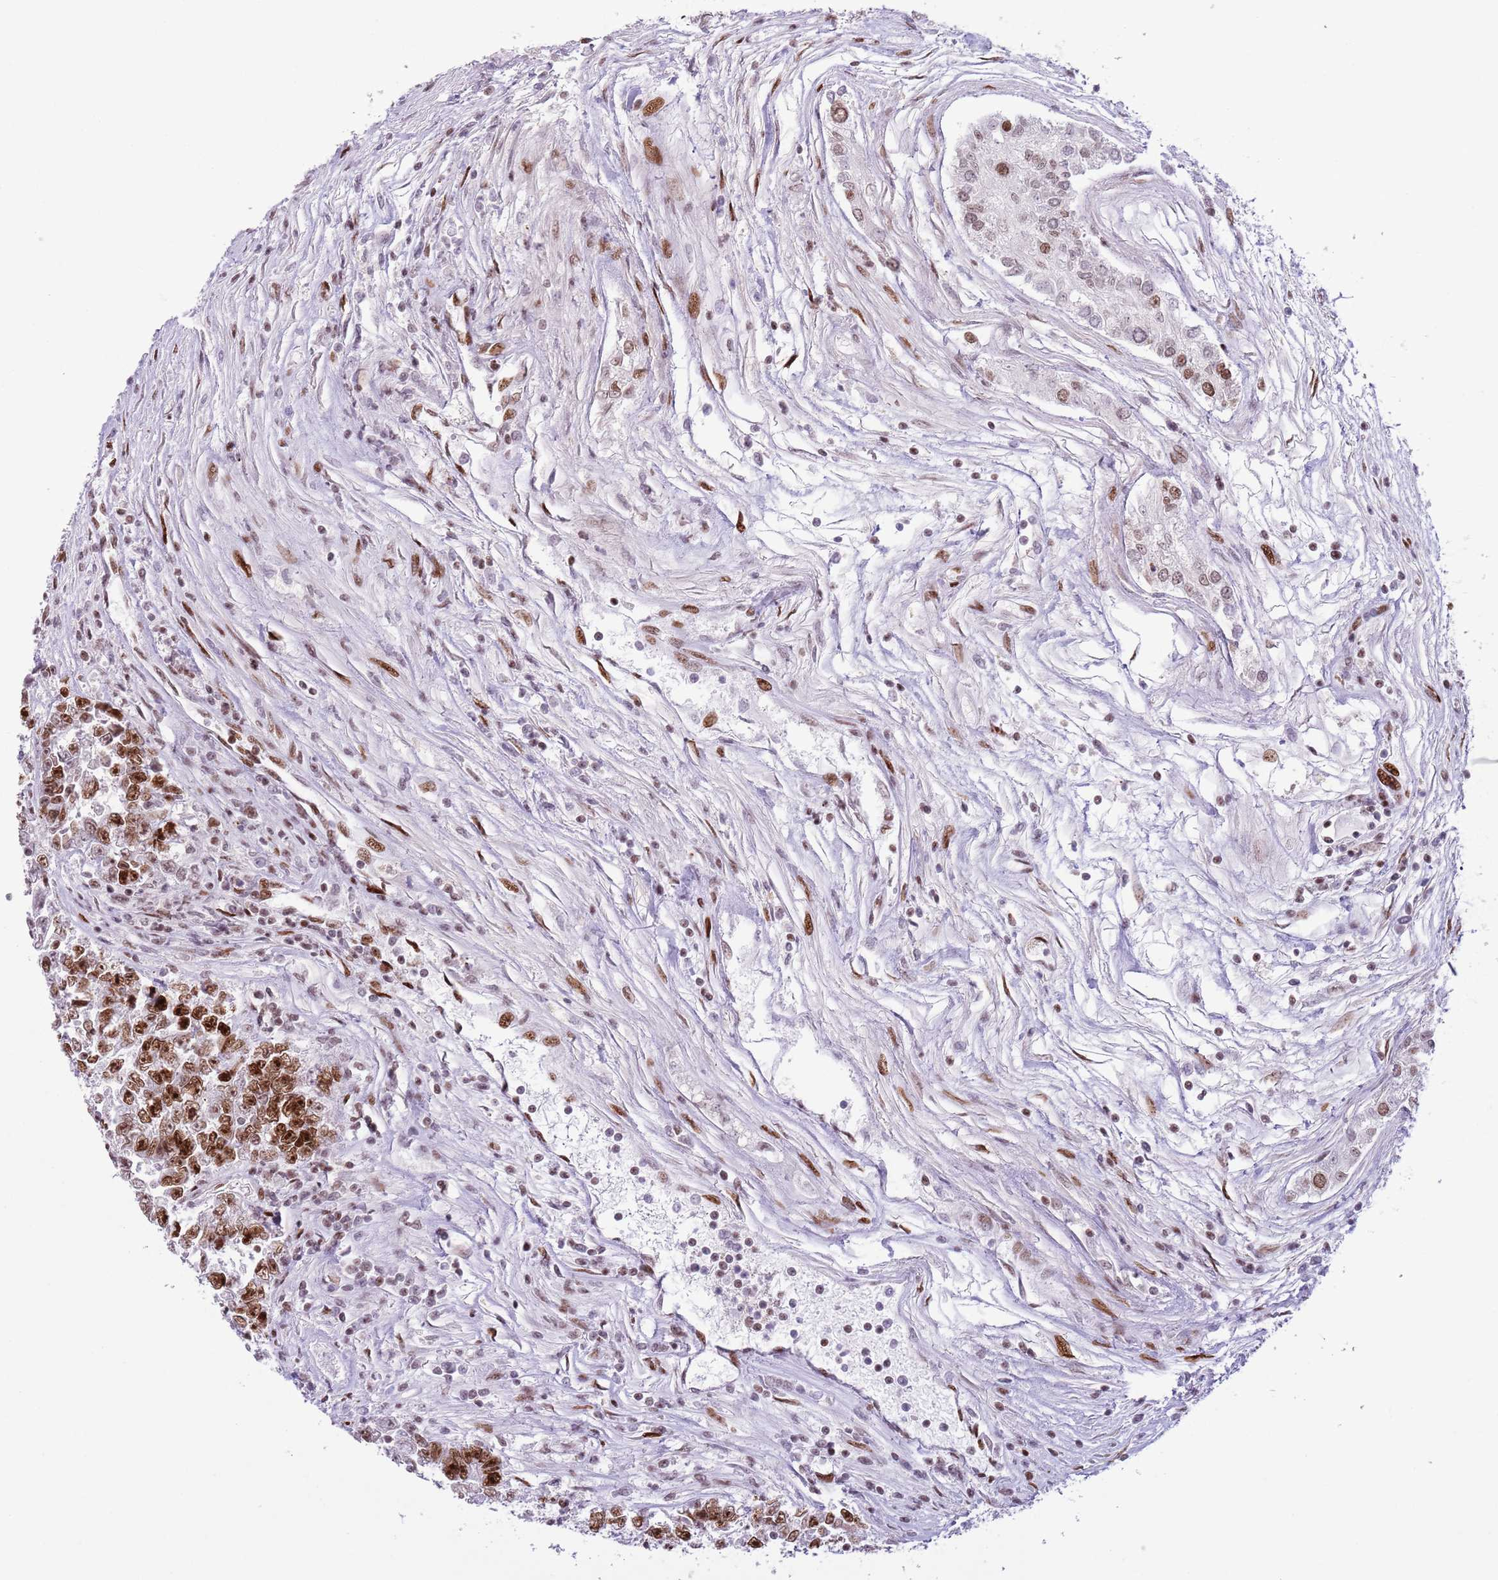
{"staining": {"intensity": "strong", "quantity": ">75%", "location": "nuclear"}, "tissue": "testis cancer", "cell_type": "Tumor cells", "image_type": "cancer", "snomed": [{"axis": "morphology", "description": "Carcinoma, Embryonal, NOS"}, {"axis": "topography", "description": "Testis"}], "caption": "Testis cancer stained with a brown dye displays strong nuclear positive positivity in about >75% of tumor cells.", "gene": "MFSD10", "patient": {"sex": "male", "age": 25}}